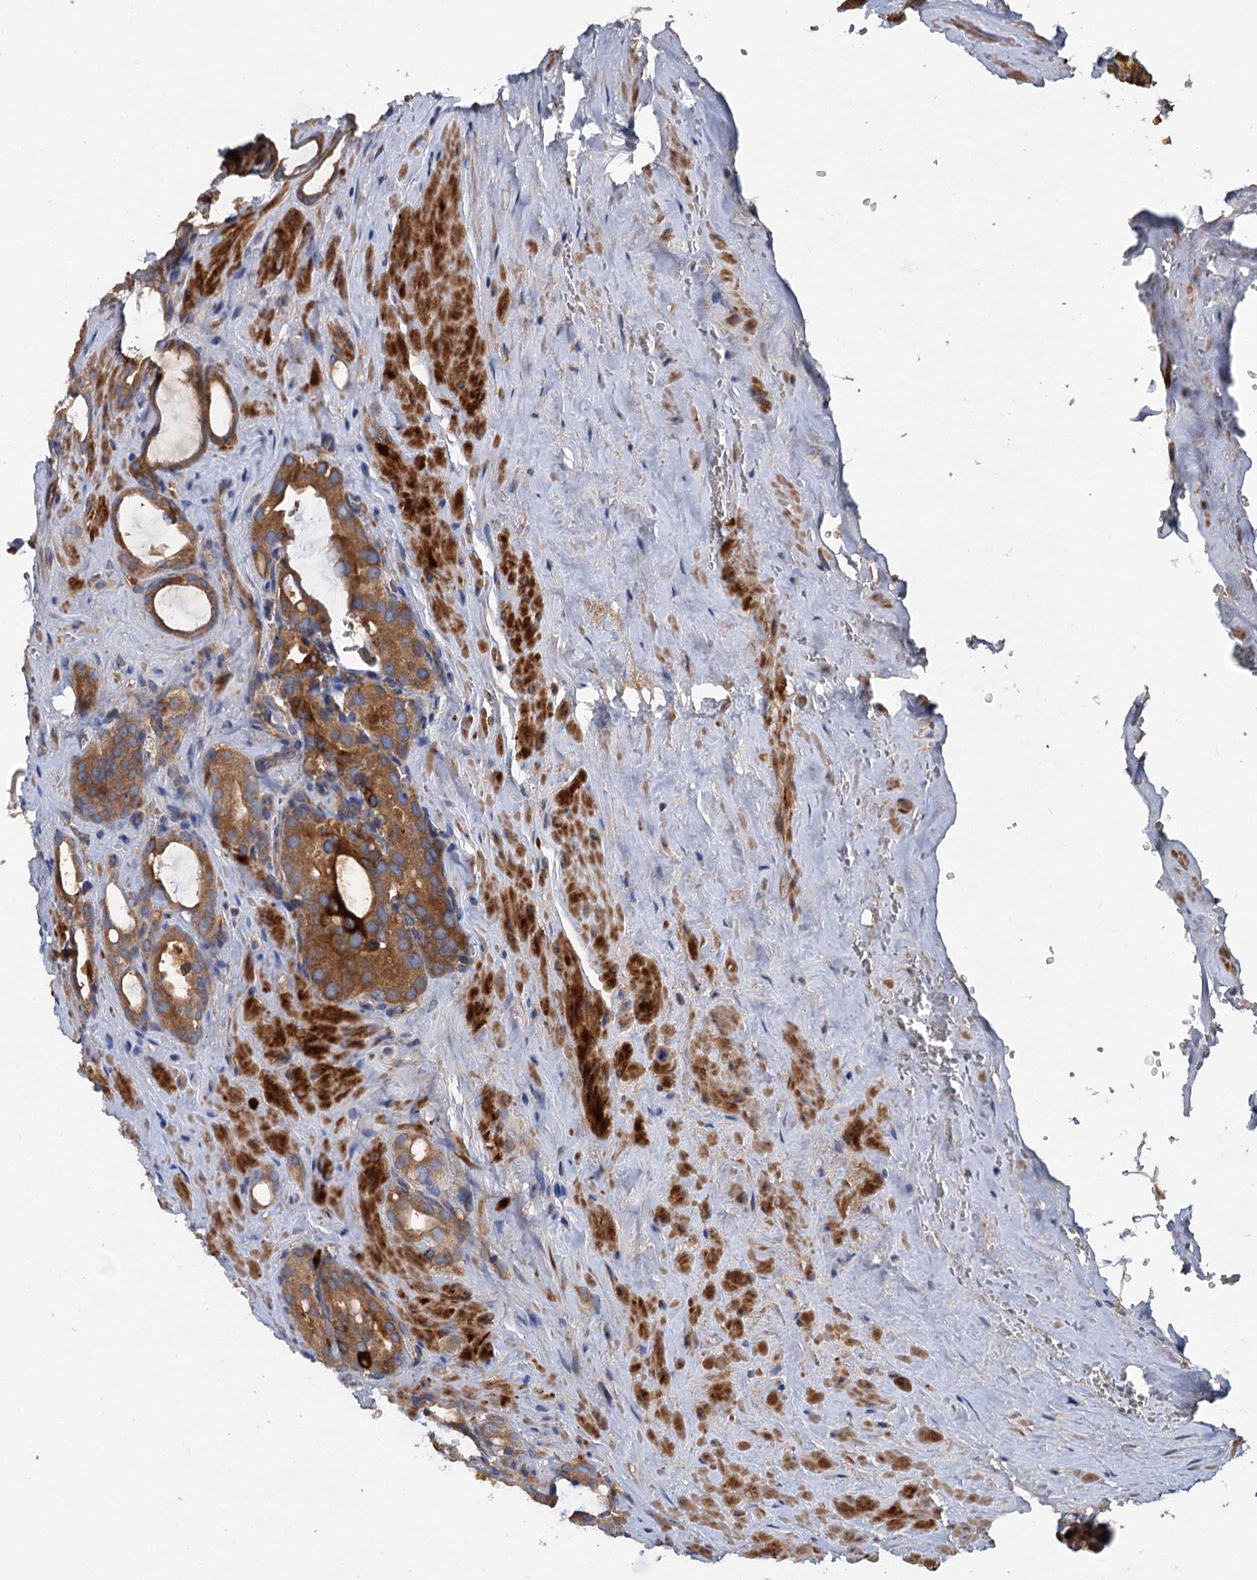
{"staining": {"intensity": "moderate", "quantity": ">75%", "location": "cytoplasmic/membranous"}, "tissue": "prostate cancer", "cell_type": "Tumor cells", "image_type": "cancer", "snomed": [{"axis": "morphology", "description": "Adenocarcinoma, High grade"}, {"axis": "topography", "description": "Prostate"}], "caption": "Immunohistochemistry staining of adenocarcinoma (high-grade) (prostate), which reveals medium levels of moderate cytoplasmic/membranous expression in approximately >75% of tumor cells indicating moderate cytoplasmic/membranous protein positivity. The staining was performed using DAB (3,3'-diaminobenzidine) (brown) for protein detection and nuclei were counterstained in hematoxylin (blue).", "gene": "ALKBH7", "patient": {"sex": "male", "age": 72}}